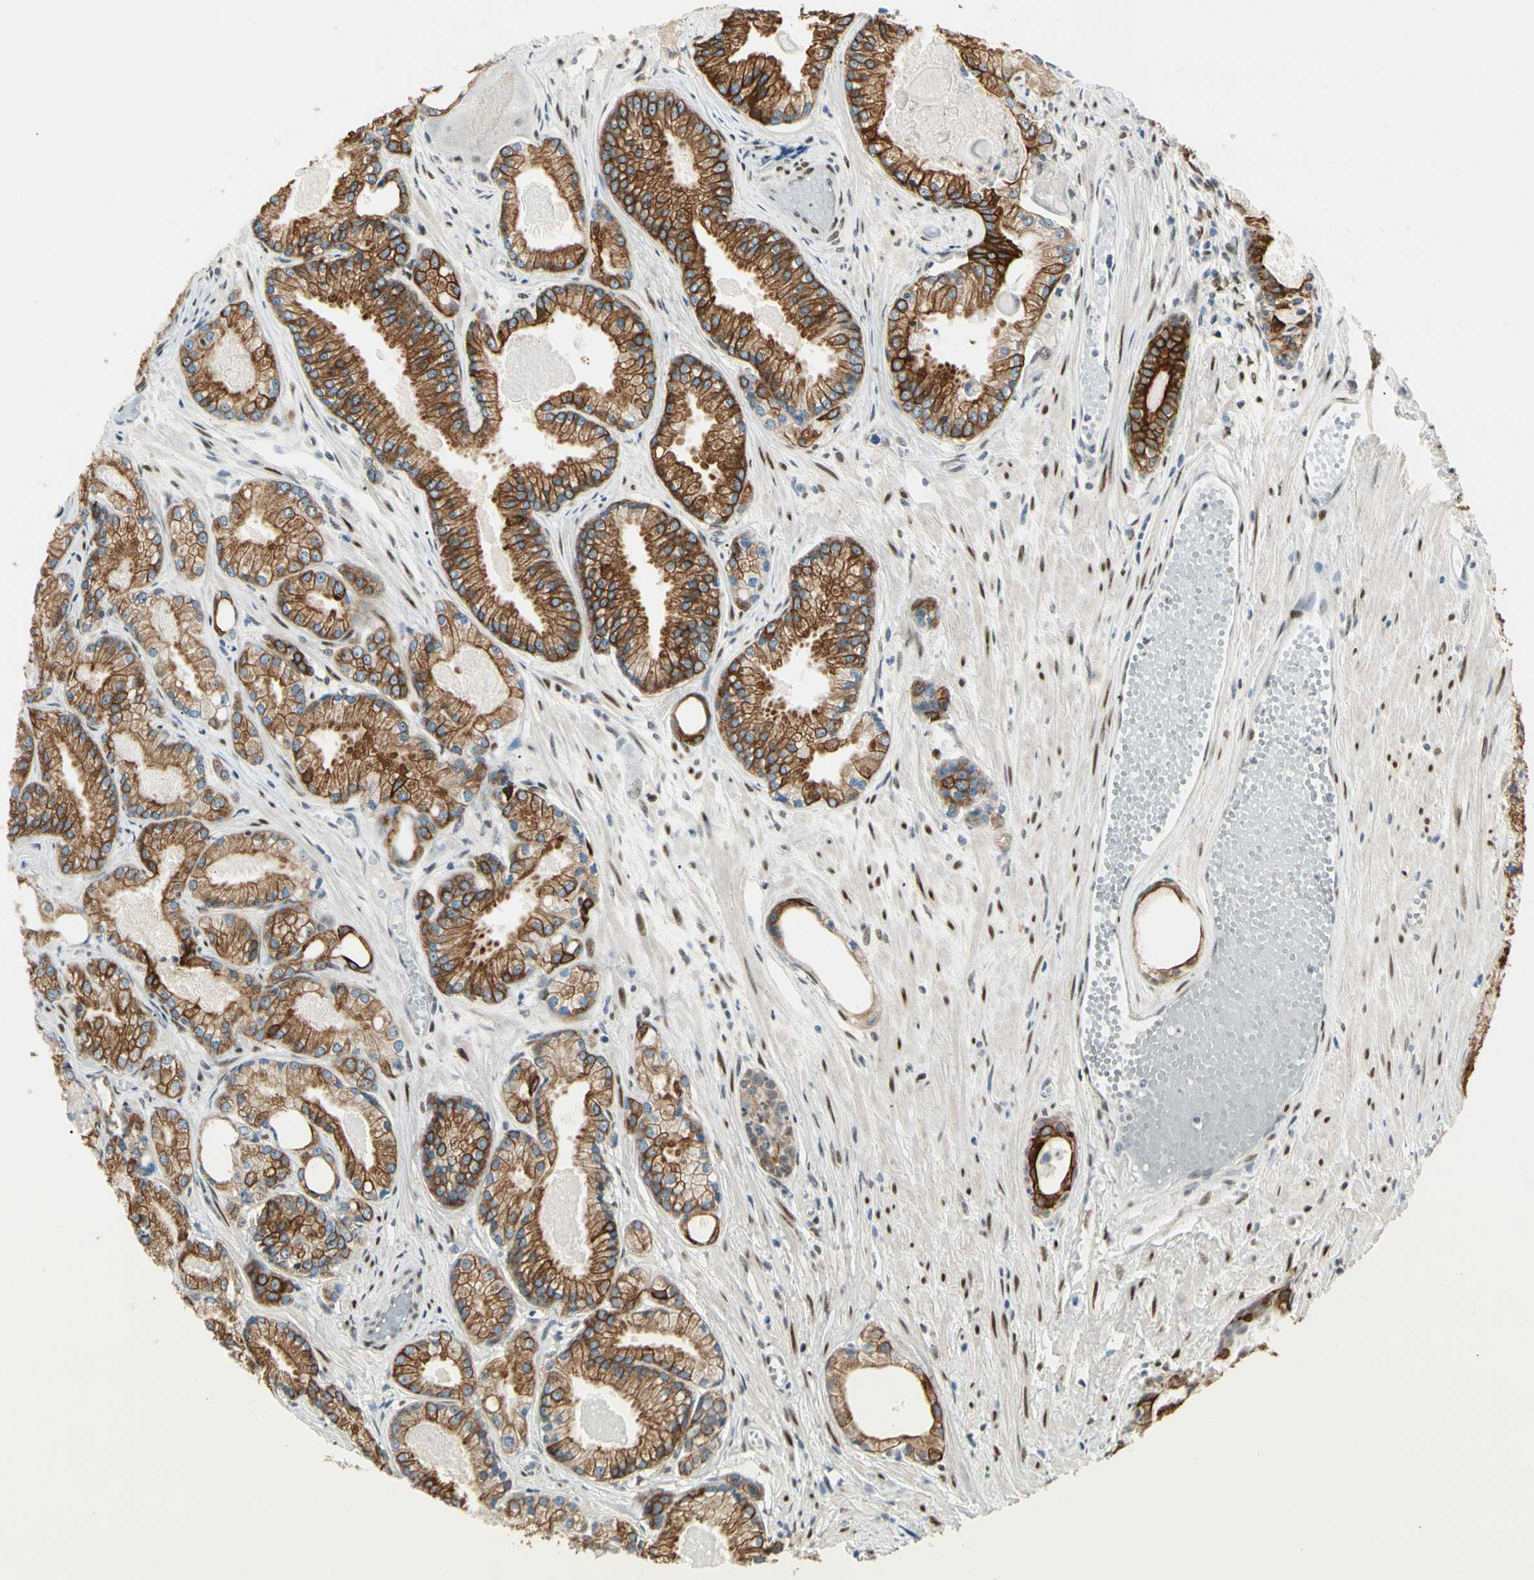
{"staining": {"intensity": "strong", "quantity": ">75%", "location": "cytoplasmic/membranous"}, "tissue": "prostate cancer", "cell_type": "Tumor cells", "image_type": "cancer", "snomed": [{"axis": "morphology", "description": "Adenocarcinoma, Low grade"}, {"axis": "topography", "description": "Prostate"}], "caption": "A photomicrograph of prostate cancer stained for a protein displays strong cytoplasmic/membranous brown staining in tumor cells.", "gene": "ATXN1", "patient": {"sex": "male", "age": 72}}